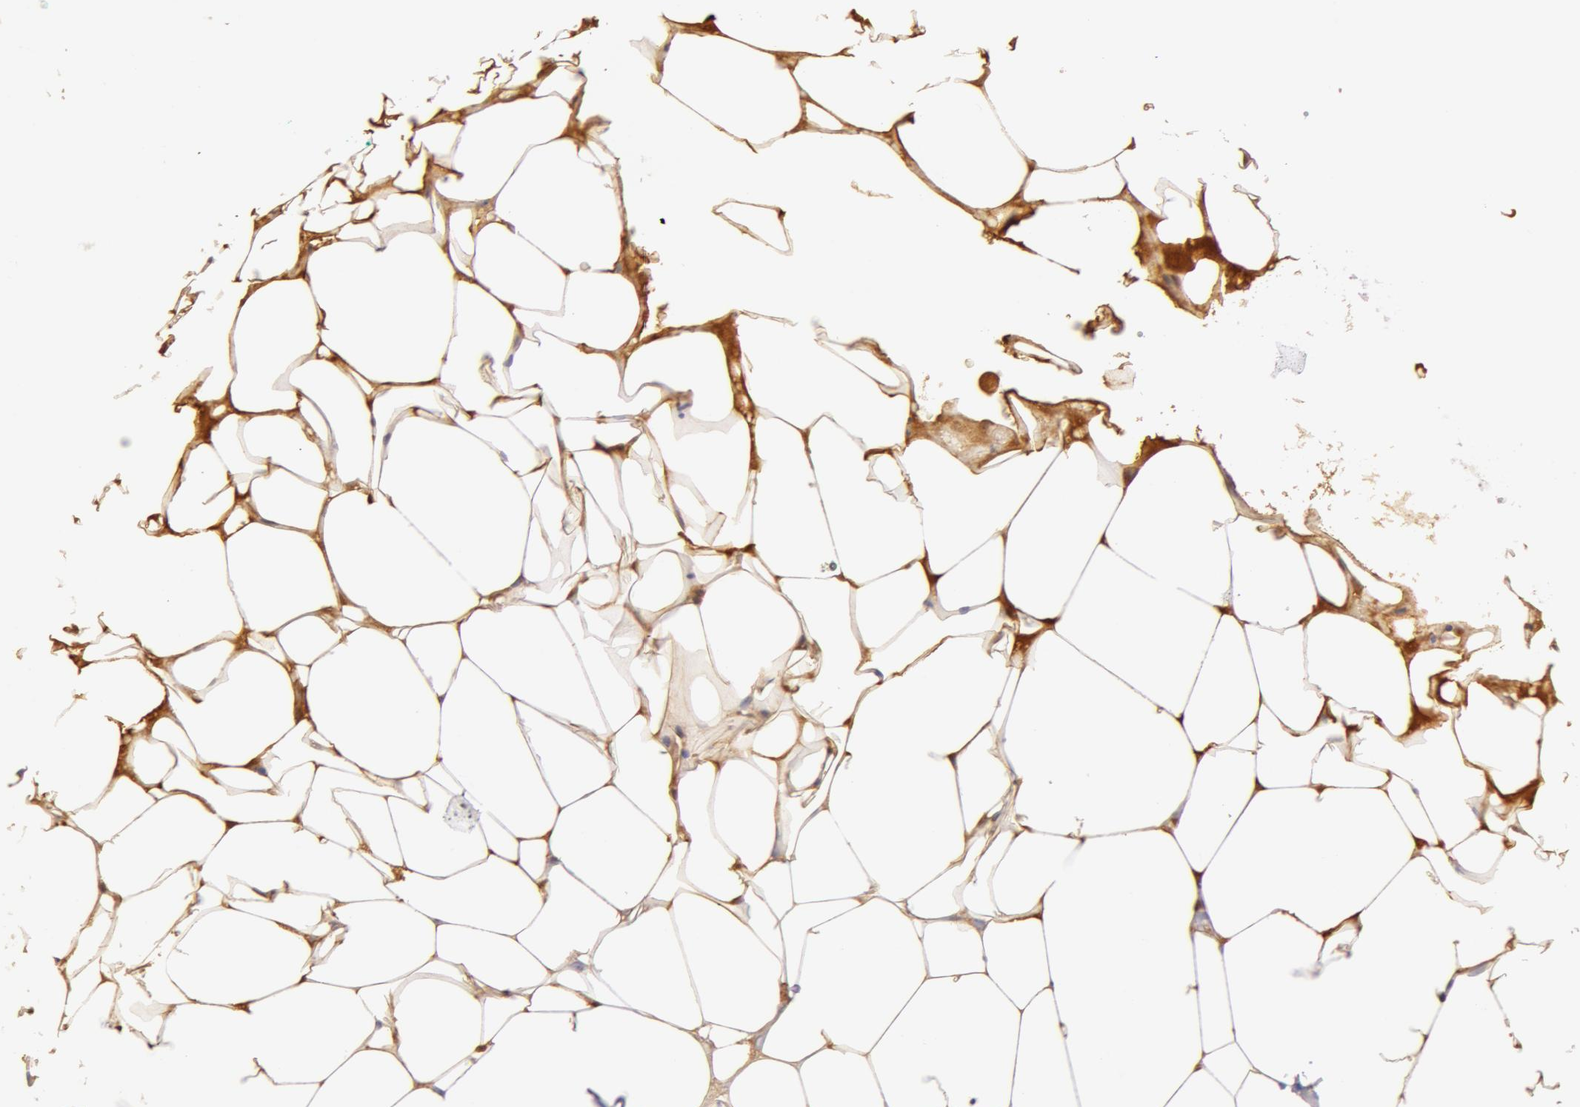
{"staining": {"intensity": "negative", "quantity": "none", "location": "none"}, "tissue": "breast cancer", "cell_type": "Tumor cells", "image_type": "cancer", "snomed": [{"axis": "morphology", "description": "Duct carcinoma"}, {"axis": "topography", "description": "Breast"}], "caption": "Image shows no protein staining in tumor cells of breast cancer tissue.", "gene": "AHSG", "patient": {"sex": "female", "age": 53}}